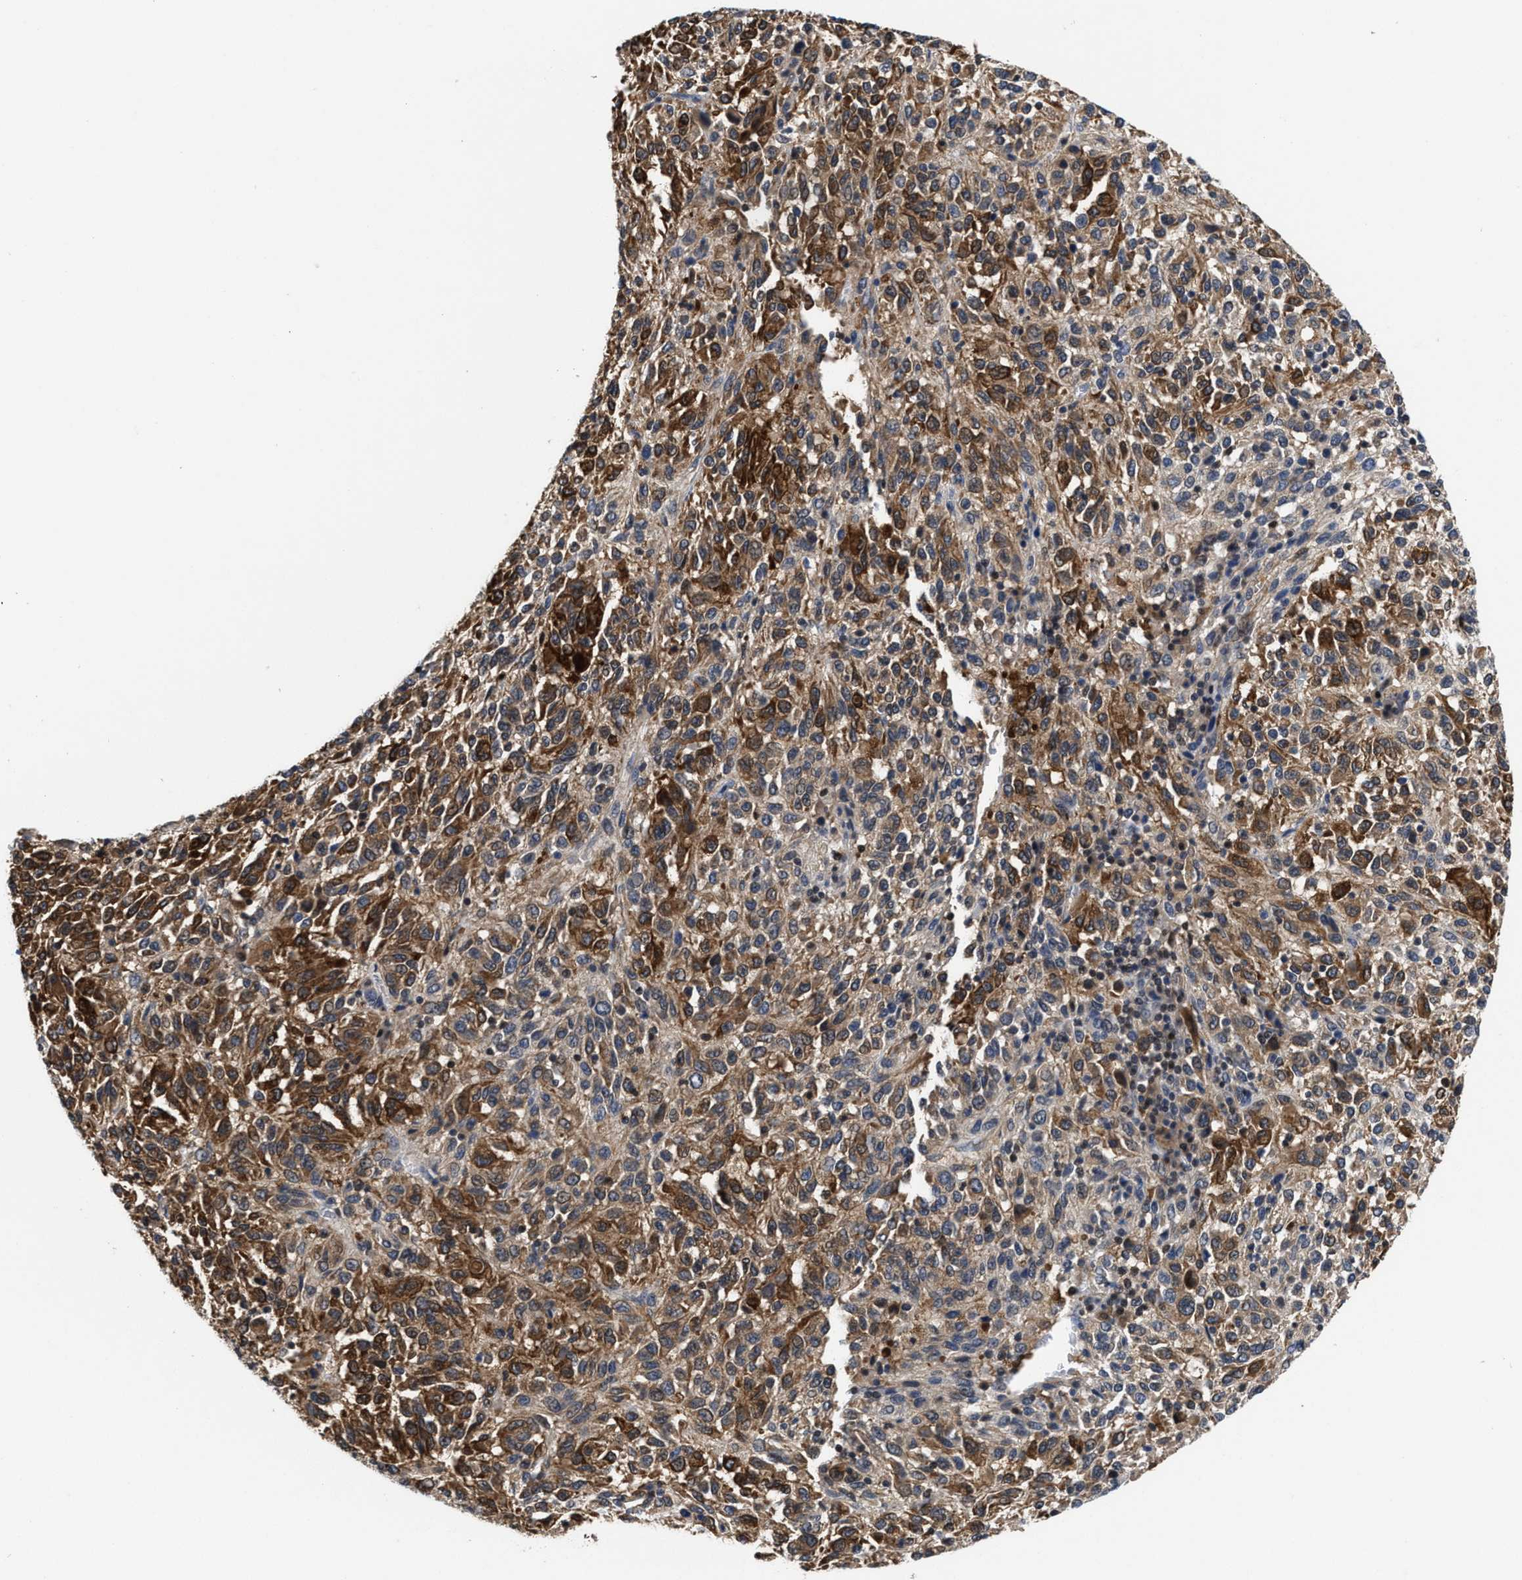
{"staining": {"intensity": "moderate", "quantity": ">75%", "location": "cytoplasmic/membranous"}, "tissue": "melanoma", "cell_type": "Tumor cells", "image_type": "cancer", "snomed": [{"axis": "morphology", "description": "Malignant melanoma, Metastatic site"}, {"axis": "topography", "description": "Lung"}], "caption": "An IHC histopathology image of neoplastic tissue is shown. Protein staining in brown shows moderate cytoplasmic/membranous positivity in malignant melanoma (metastatic site) within tumor cells.", "gene": "KIF12", "patient": {"sex": "male", "age": 64}}